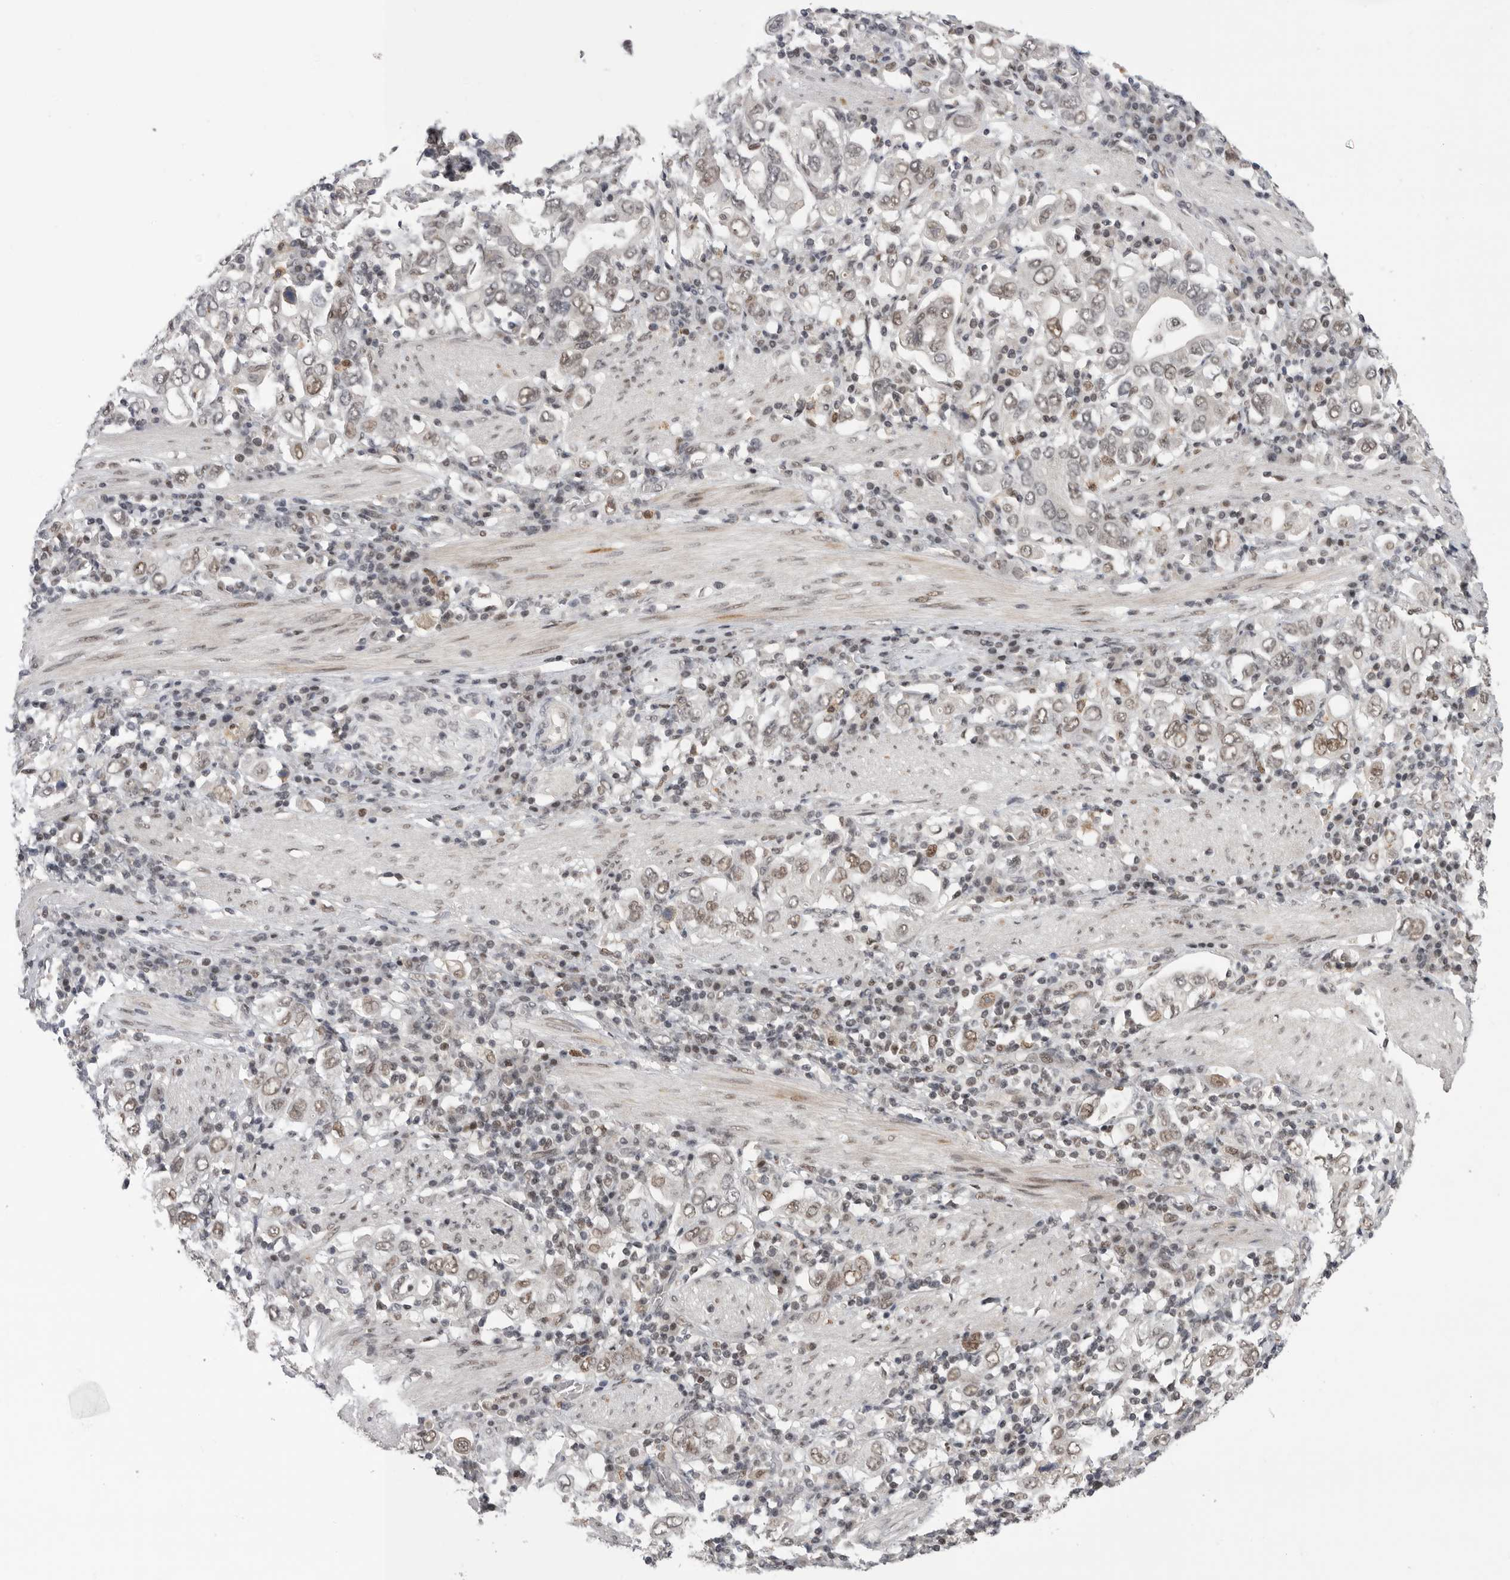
{"staining": {"intensity": "moderate", "quantity": ">75%", "location": "nuclear"}, "tissue": "stomach cancer", "cell_type": "Tumor cells", "image_type": "cancer", "snomed": [{"axis": "morphology", "description": "Adenocarcinoma, NOS"}, {"axis": "topography", "description": "Stomach, upper"}], "caption": "DAB (3,3'-diaminobenzidine) immunohistochemical staining of stomach cancer (adenocarcinoma) shows moderate nuclear protein staining in approximately >75% of tumor cells.", "gene": "POU5F1", "patient": {"sex": "male", "age": 62}}